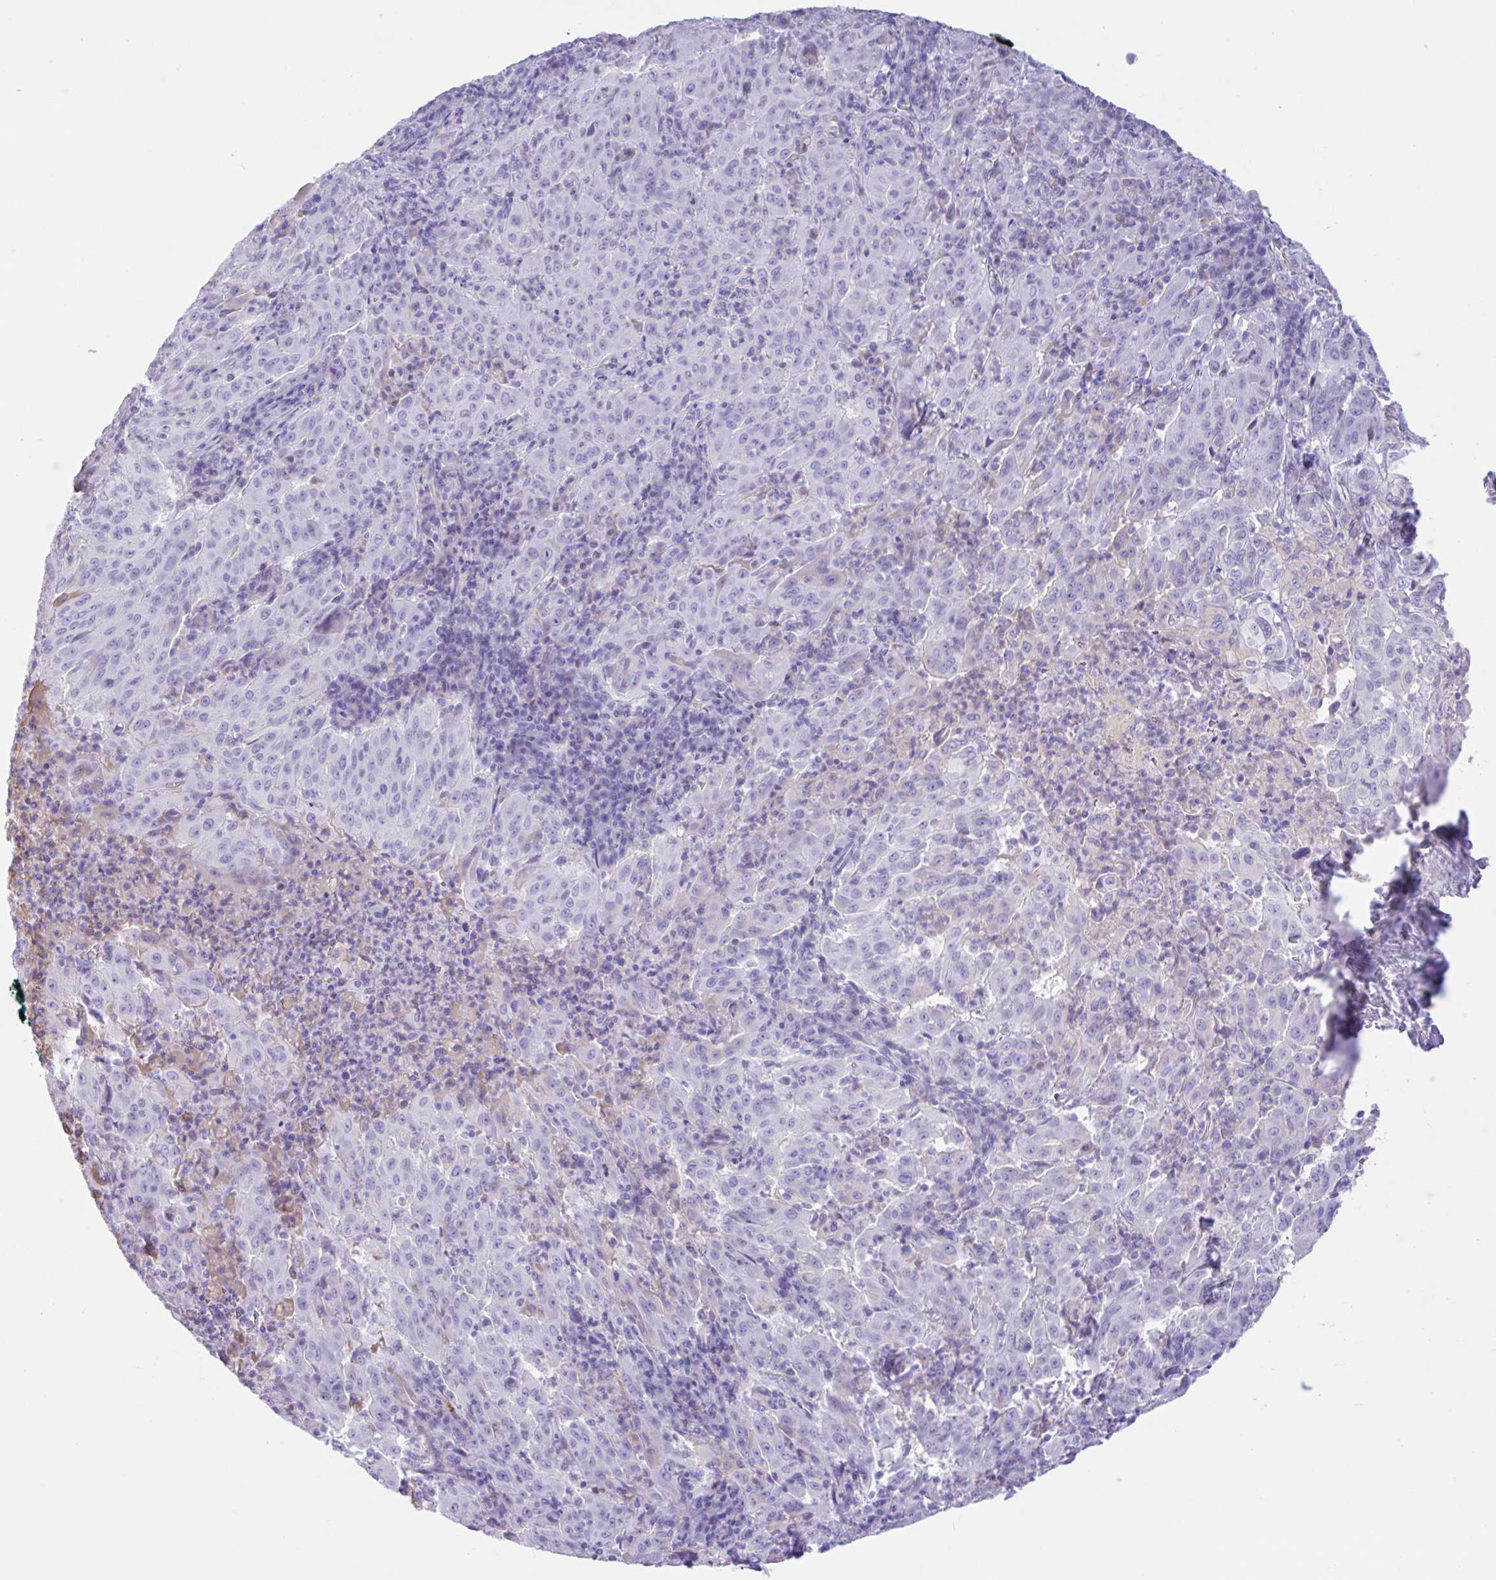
{"staining": {"intensity": "negative", "quantity": "none", "location": "none"}, "tissue": "pancreatic cancer", "cell_type": "Tumor cells", "image_type": "cancer", "snomed": [{"axis": "morphology", "description": "Adenocarcinoma, NOS"}, {"axis": "topography", "description": "Pancreas"}], "caption": "Immunohistochemistry (IHC) image of neoplastic tissue: human pancreatic cancer (adenocarcinoma) stained with DAB (3,3'-diaminobenzidine) demonstrates no significant protein positivity in tumor cells.", "gene": "LARGE2", "patient": {"sex": "male", "age": 63}}